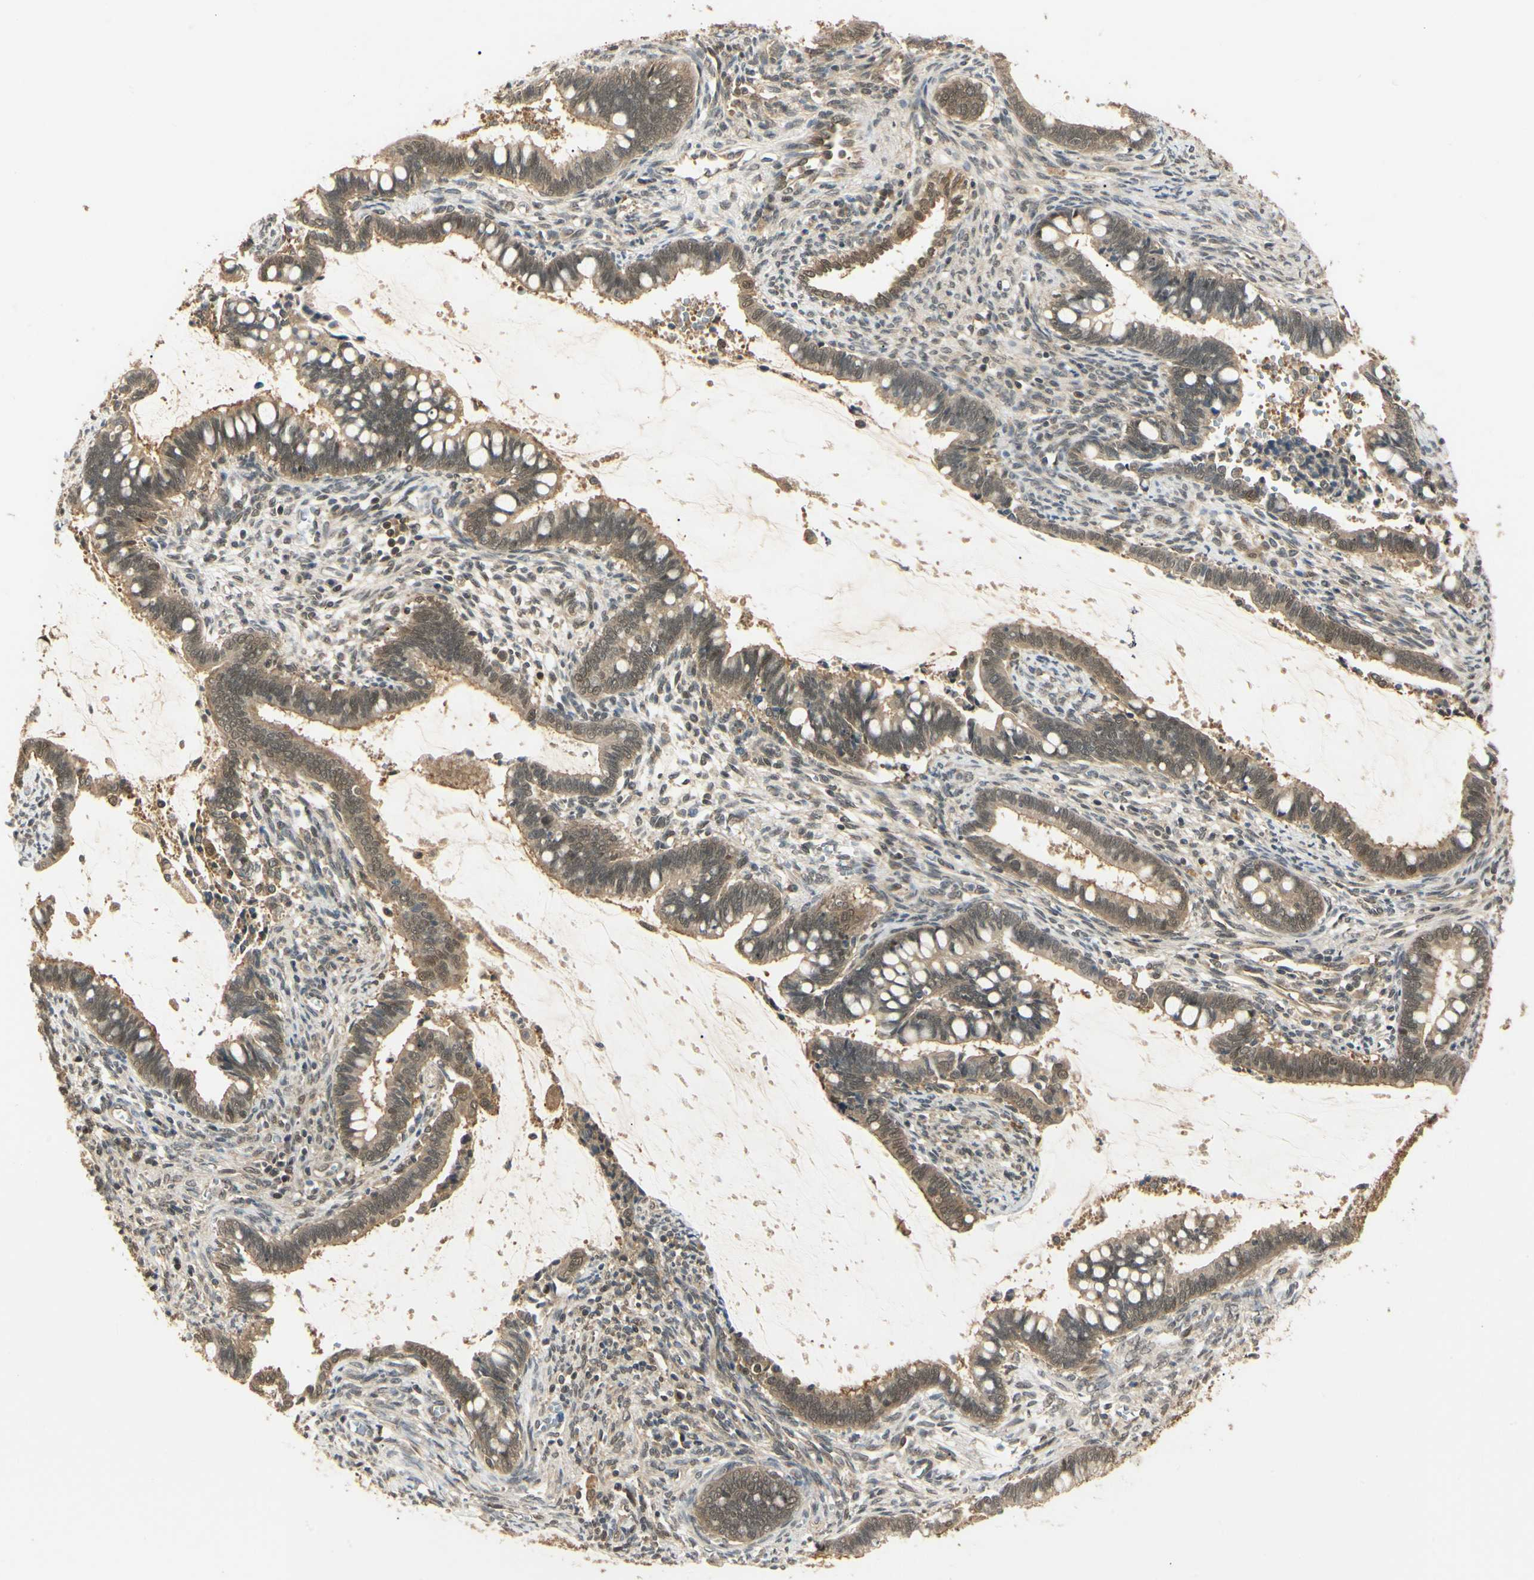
{"staining": {"intensity": "moderate", "quantity": ">75%", "location": "cytoplasmic/membranous,nuclear"}, "tissue": "cervical cancer", "cell_type": "Tumor cells", "image_type": "cancer", "snomed": [{"axis": "morphology", "description": "Adenocarcinoma, NOS"}, {"axis": "topography", "description": "Cervix"}], "caption": "Tumor cells reveal moderate cytoplasmic/membranous and nuclear positivity in about >75% of cells in cervical adenocarcinoma.", "gene": "UBE2Z", "patient": {"sex": "female", "age": 44}}